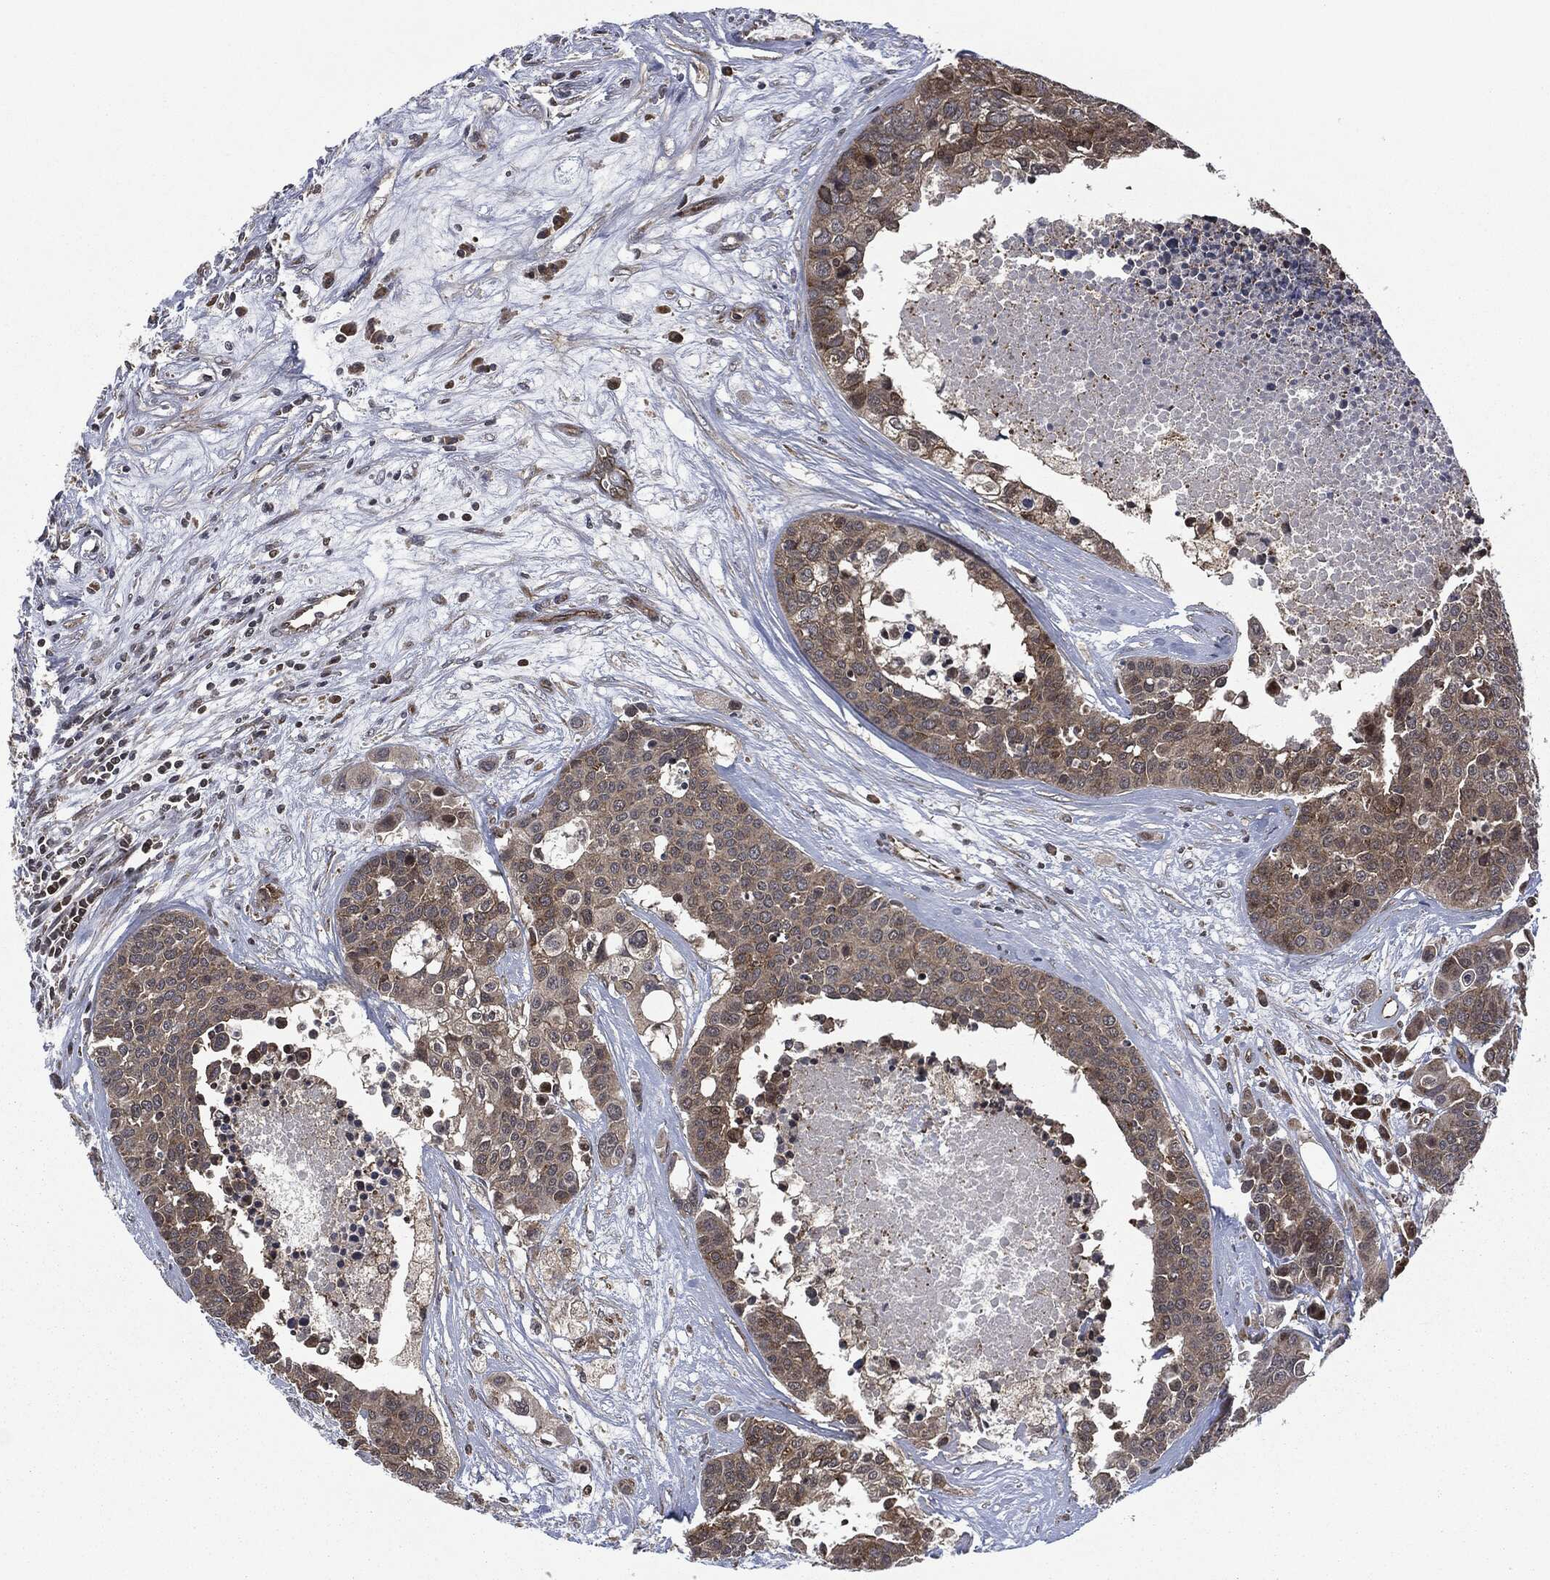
{"staining": {"intensity": "weak", "quantity": "25%-75%", "location": "cytoplasmic/membranous"}, "tissue": "carcinoid", "cell_type": "Tumor cells", "image_type": "cancer", "snomed": [{"axis": "morphology", "description": "Carcinoid, malignant, NOS"}, {"axis": "topography", "description": "Colon"}], "caption": "Tumor cells exhibit low levels of weak cytoplasmic/membranous expression in approximately 25%-75% of cells in human carcinoid.", "gene": "HRAS", "patient": {"sex": "male", "age": 81}}